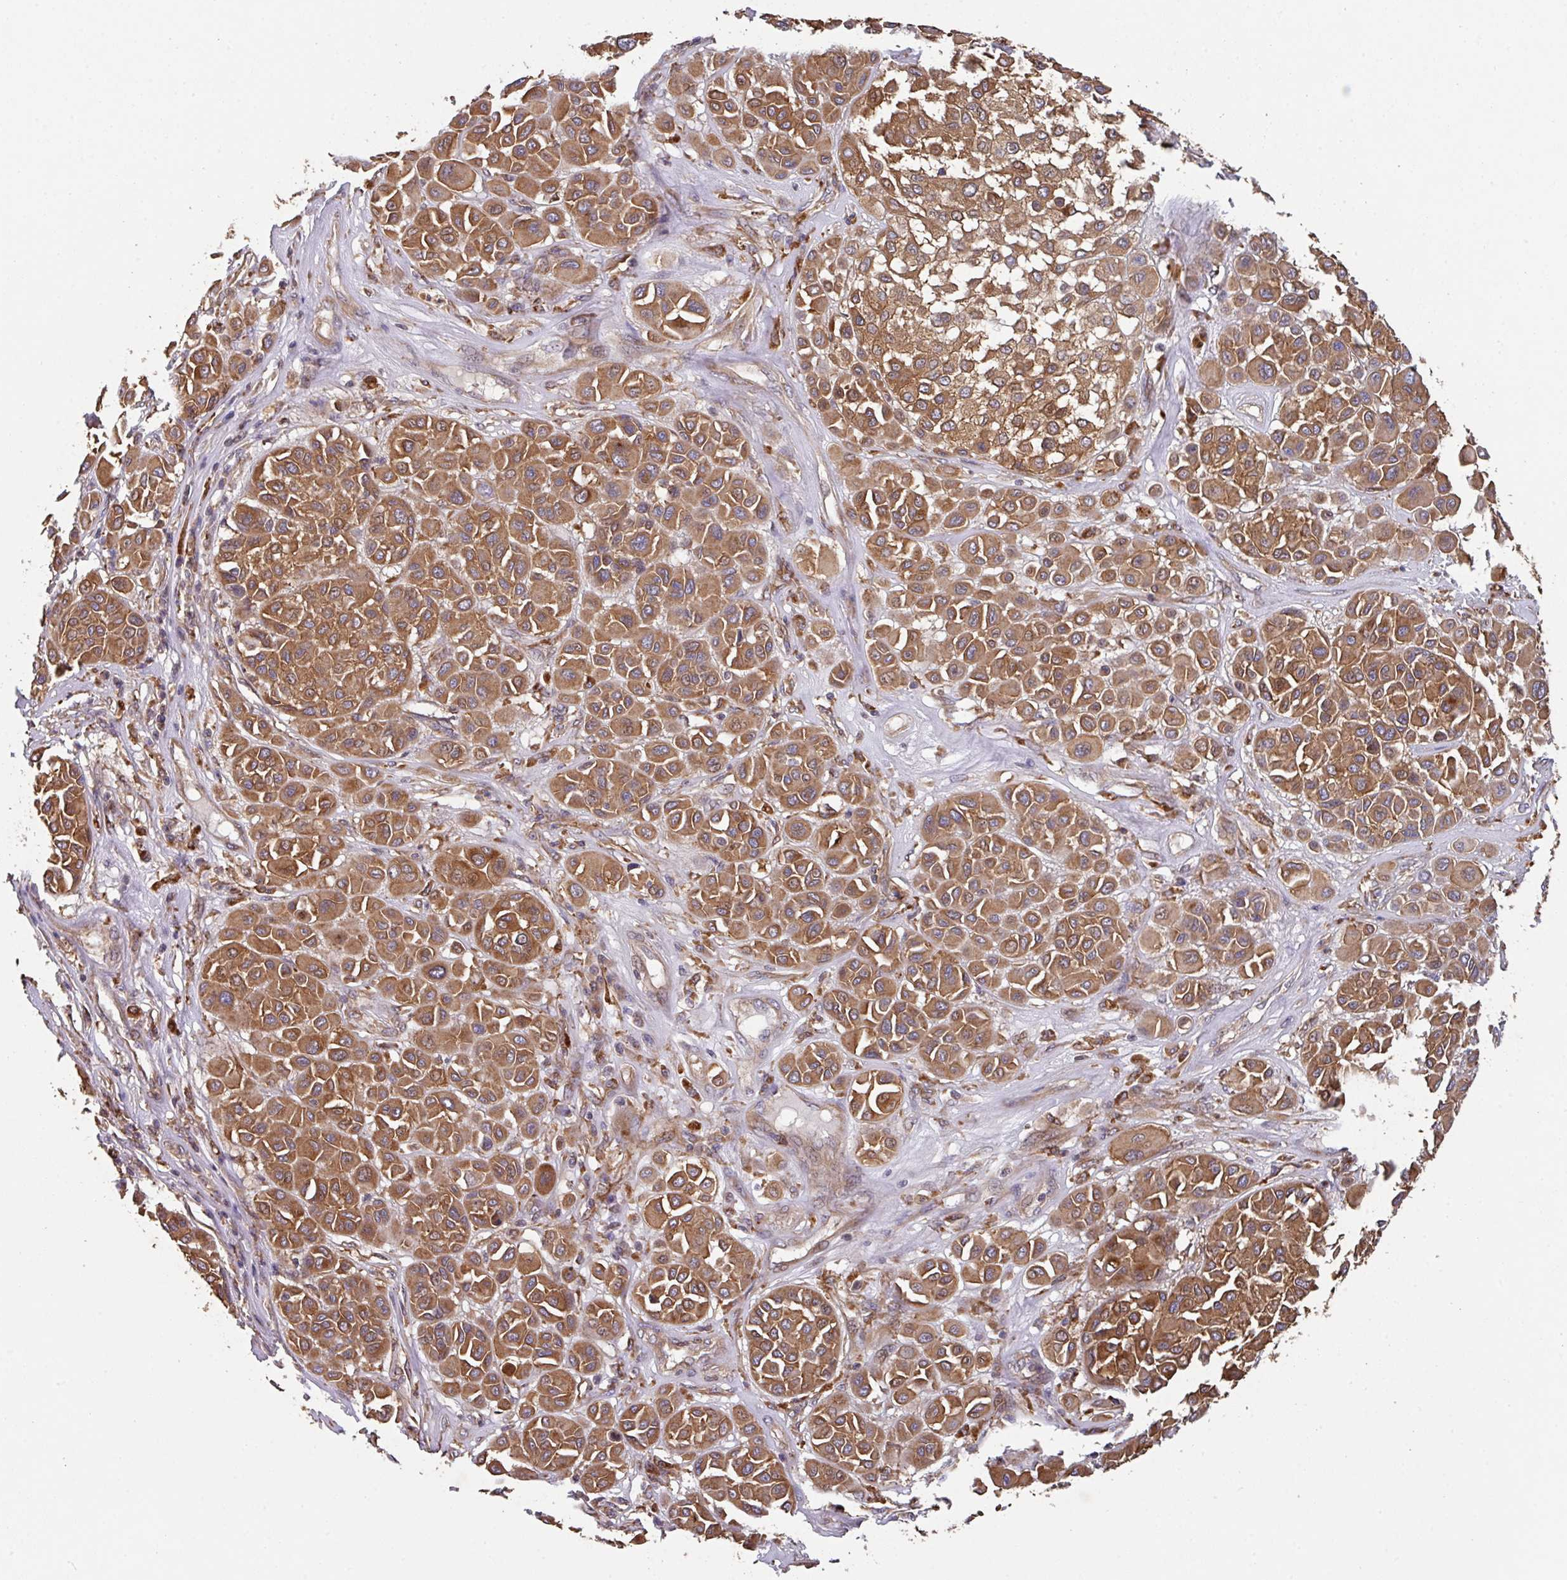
{"staining": {"intensity": "moderate", "quantity": ">75%", "location": "cytoplasmic/membranous"}, "tissue": "melanoma", "cell_type": "Tumor cells", "image_type": "cancer", "snomed": [{"axis": "morphology", "description": "Malignant melanoma, Metastatic site"}, {"axis": "topography", "description": "Soft tissue"}], "caption": "DAB (3,3'-diaminobenzidine) immunohistochemical staining of melanoma reveals moderate cytoplasmic/membranous protein expression in approximately >75% of tumor cells.", "gene": "TRIM14", "patient": {"sex": "male", "age": 41}}